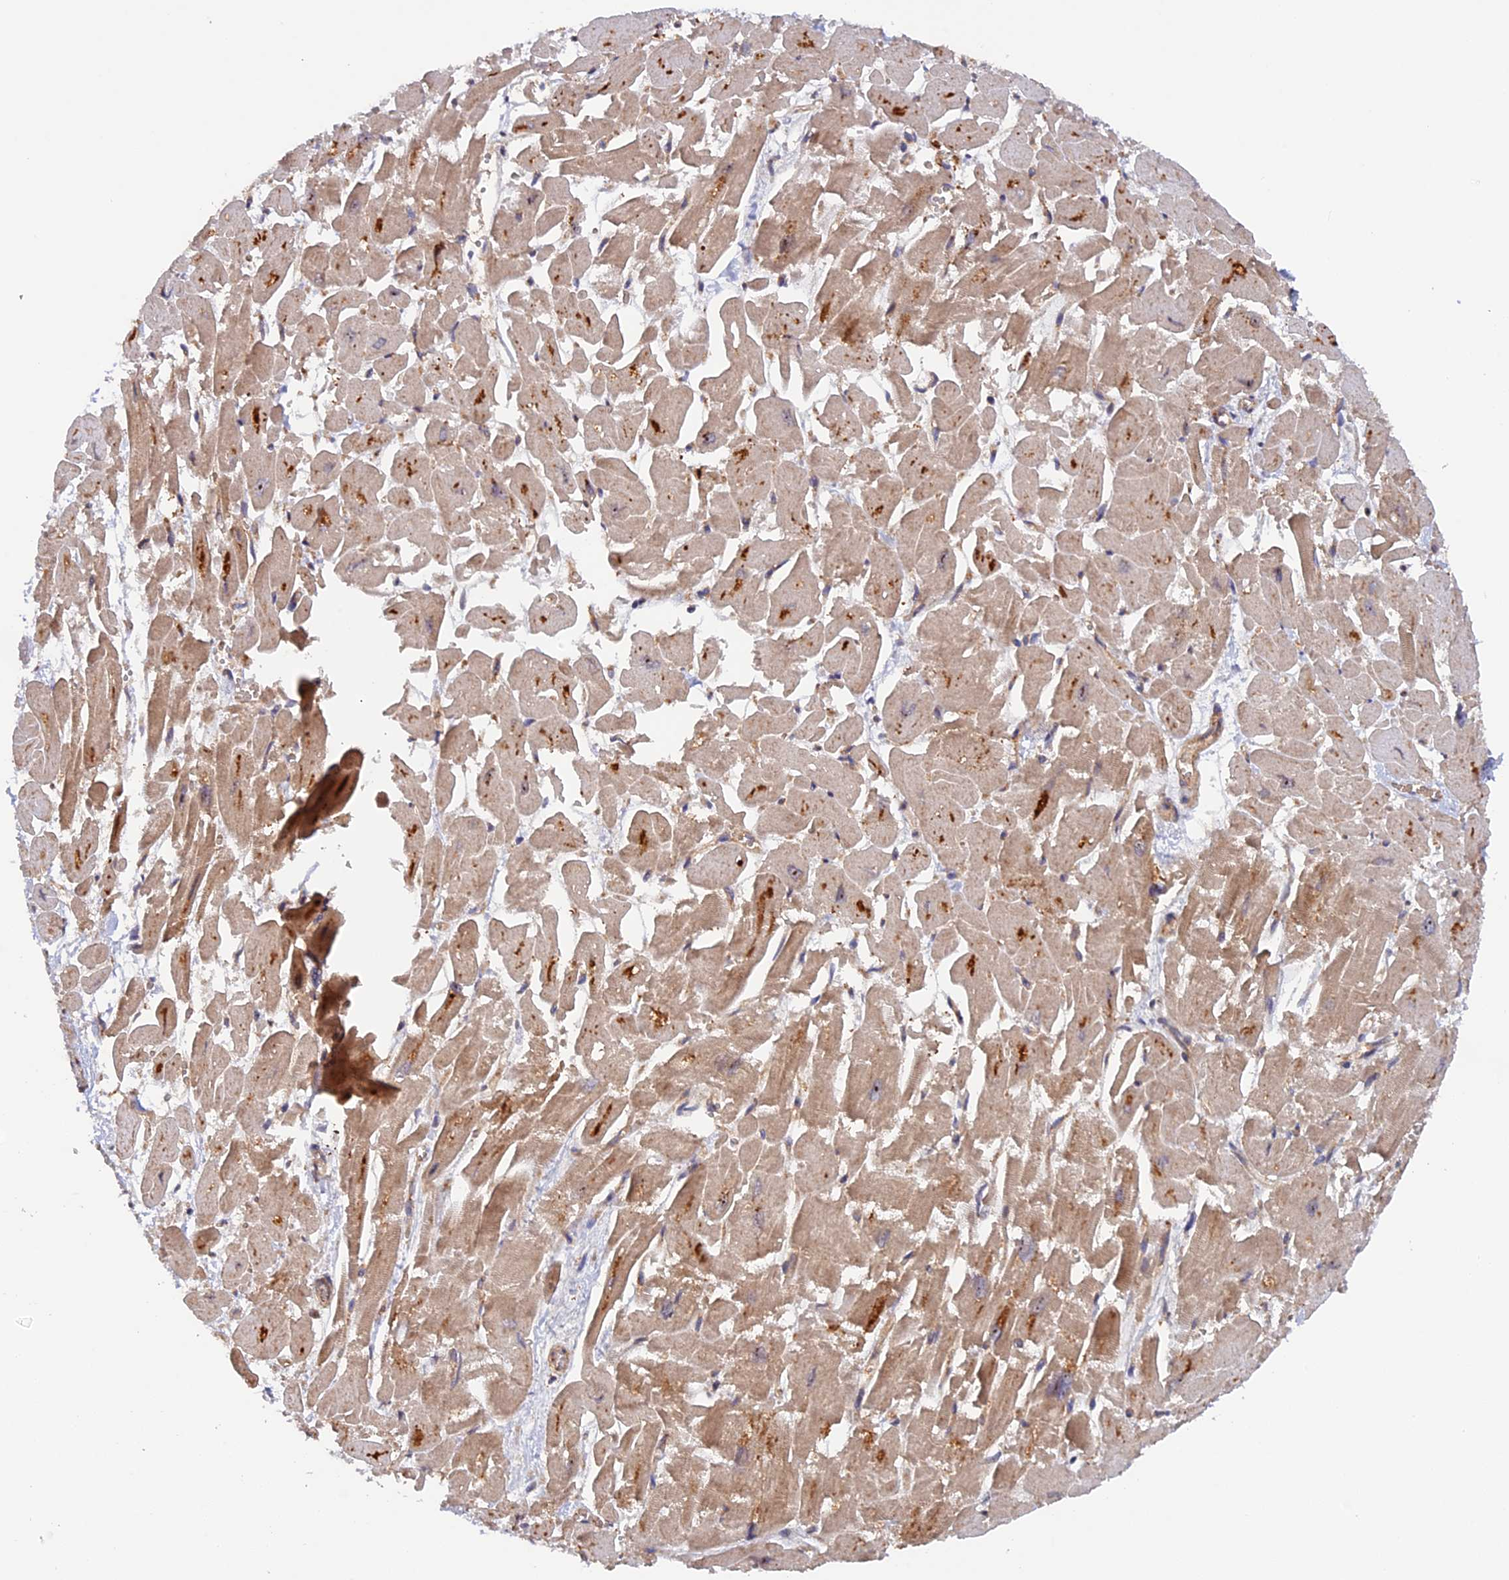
{"staining": {"intensity": "weak", "quantity": ">75%", "location": "cytoplasmic/membranous"}, "tissue": "heart muscle", "cell_type": "Cardiomyocytes", "image_type": "normal", "snomed": [{"axis": "morphology", "description": "Normal tissue, NOS"}, {"axis": "topography", "description": "Heart"}], "caption": "Immunohistochemistry (IHC) (DAB (3,3'-diaminobenzidine)) staining of benign heart muscle shows weak cytoplasmic/membranous protein staining in approximately >75% of cardiomyocytes. Using DAB (3,3'-diaminobenzidine) (brown) and hematoxylin (blue) stains, captured at high magnification using brightfield microscopy.", "gene": "FERMT1", "patient": {"sex": "male", "age": 54}}